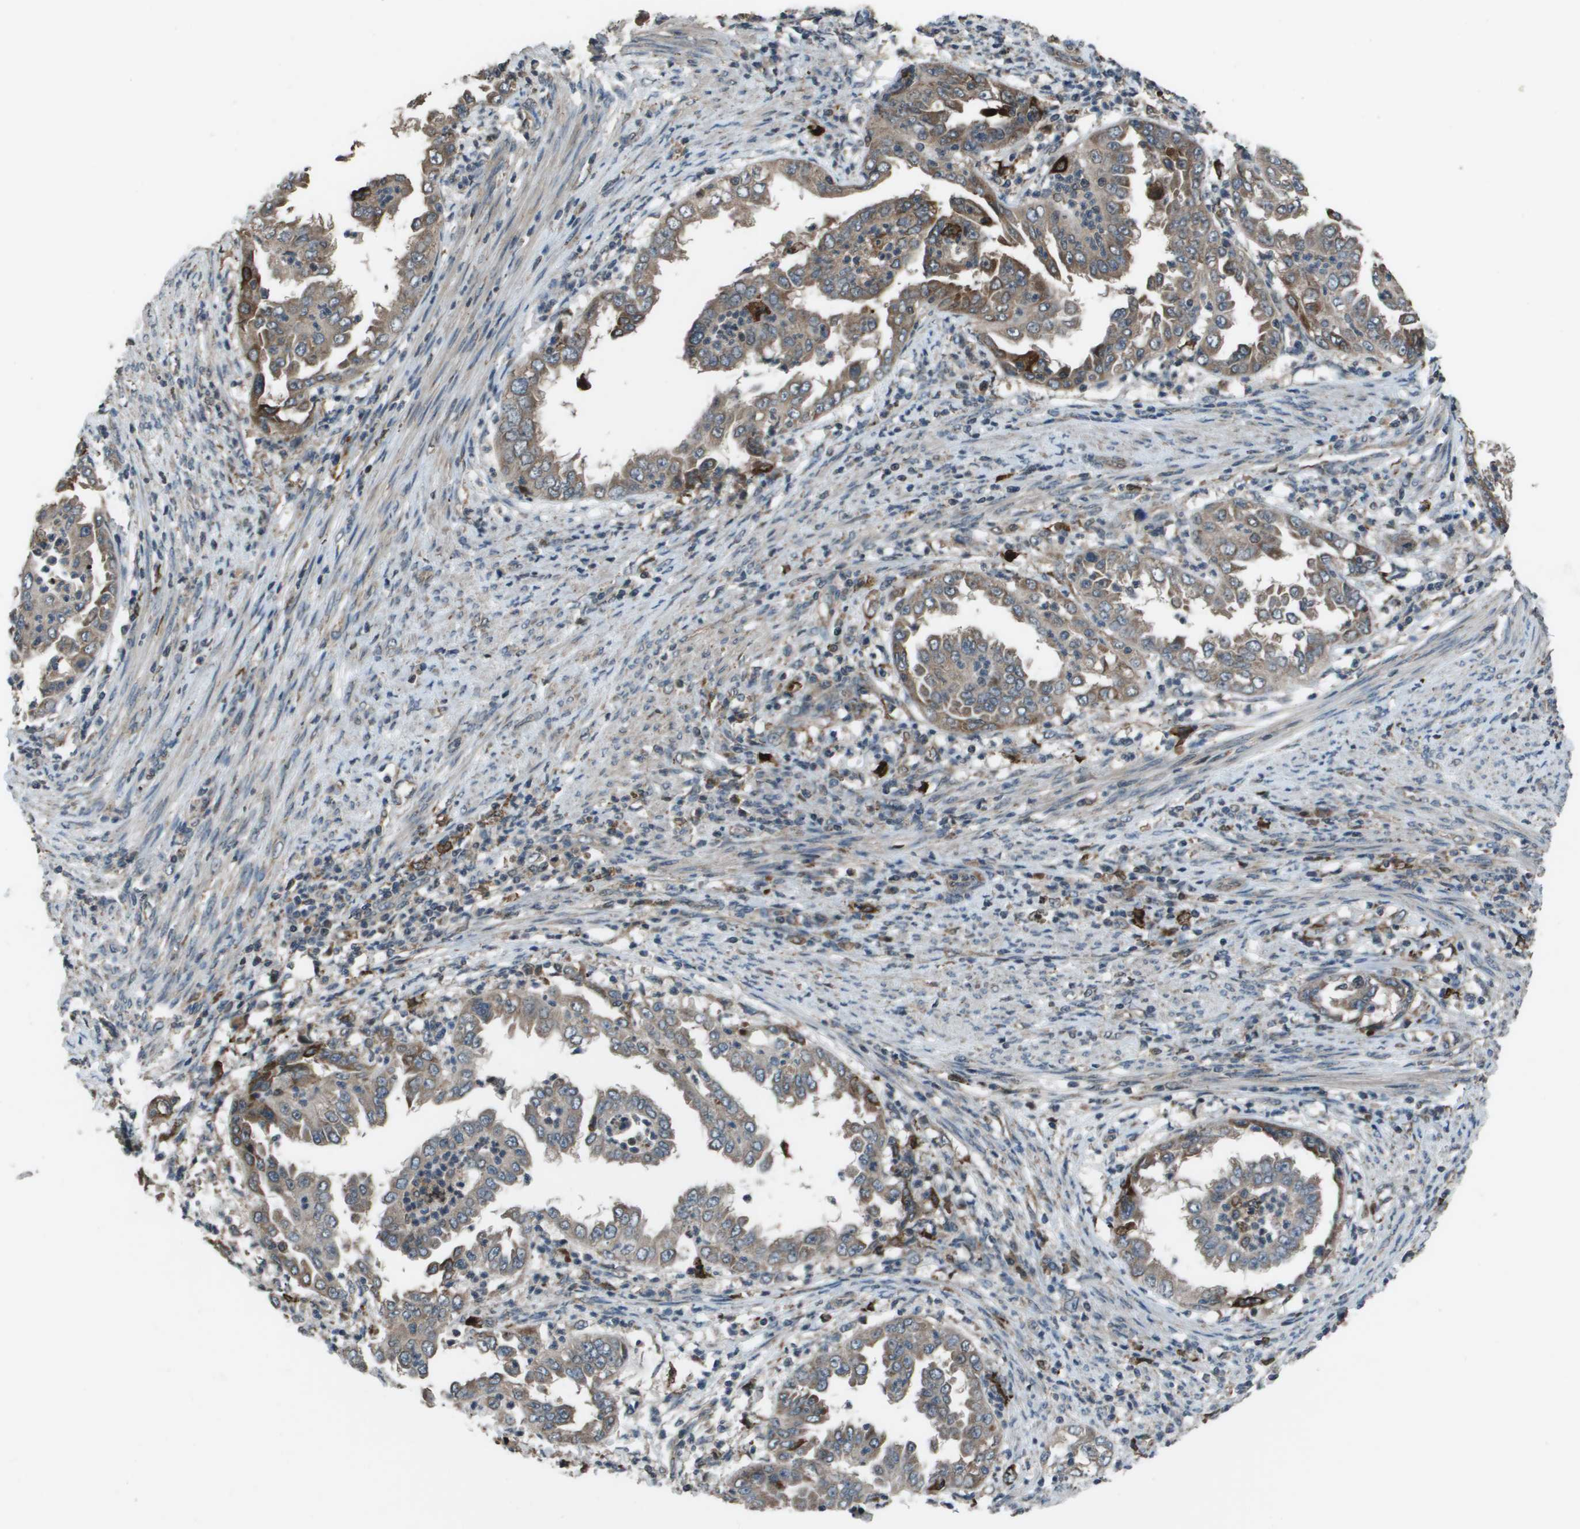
{"staining": {"intensity": "weak", "quantity": ">75%", "location": "cytoplasmic/membranous"}, "tissue": "endometrial cancer", "cell_type": "Tumor cells", "image_type": "cancer", "snomed": [{"axis": "morphology", "description": "Adenocarcinoma, NOS"}, {"axis": "topography", "description": "Endometrium"}], "caption": "Endometrial adenocarcinoma was stained to show a protein in brown. There is low levels of weak cytoplasmic/membranous expression in approximately >75% of tumor cells.", "gene": "GOSR2", "patient": {"sex": "female", "age": 85}}